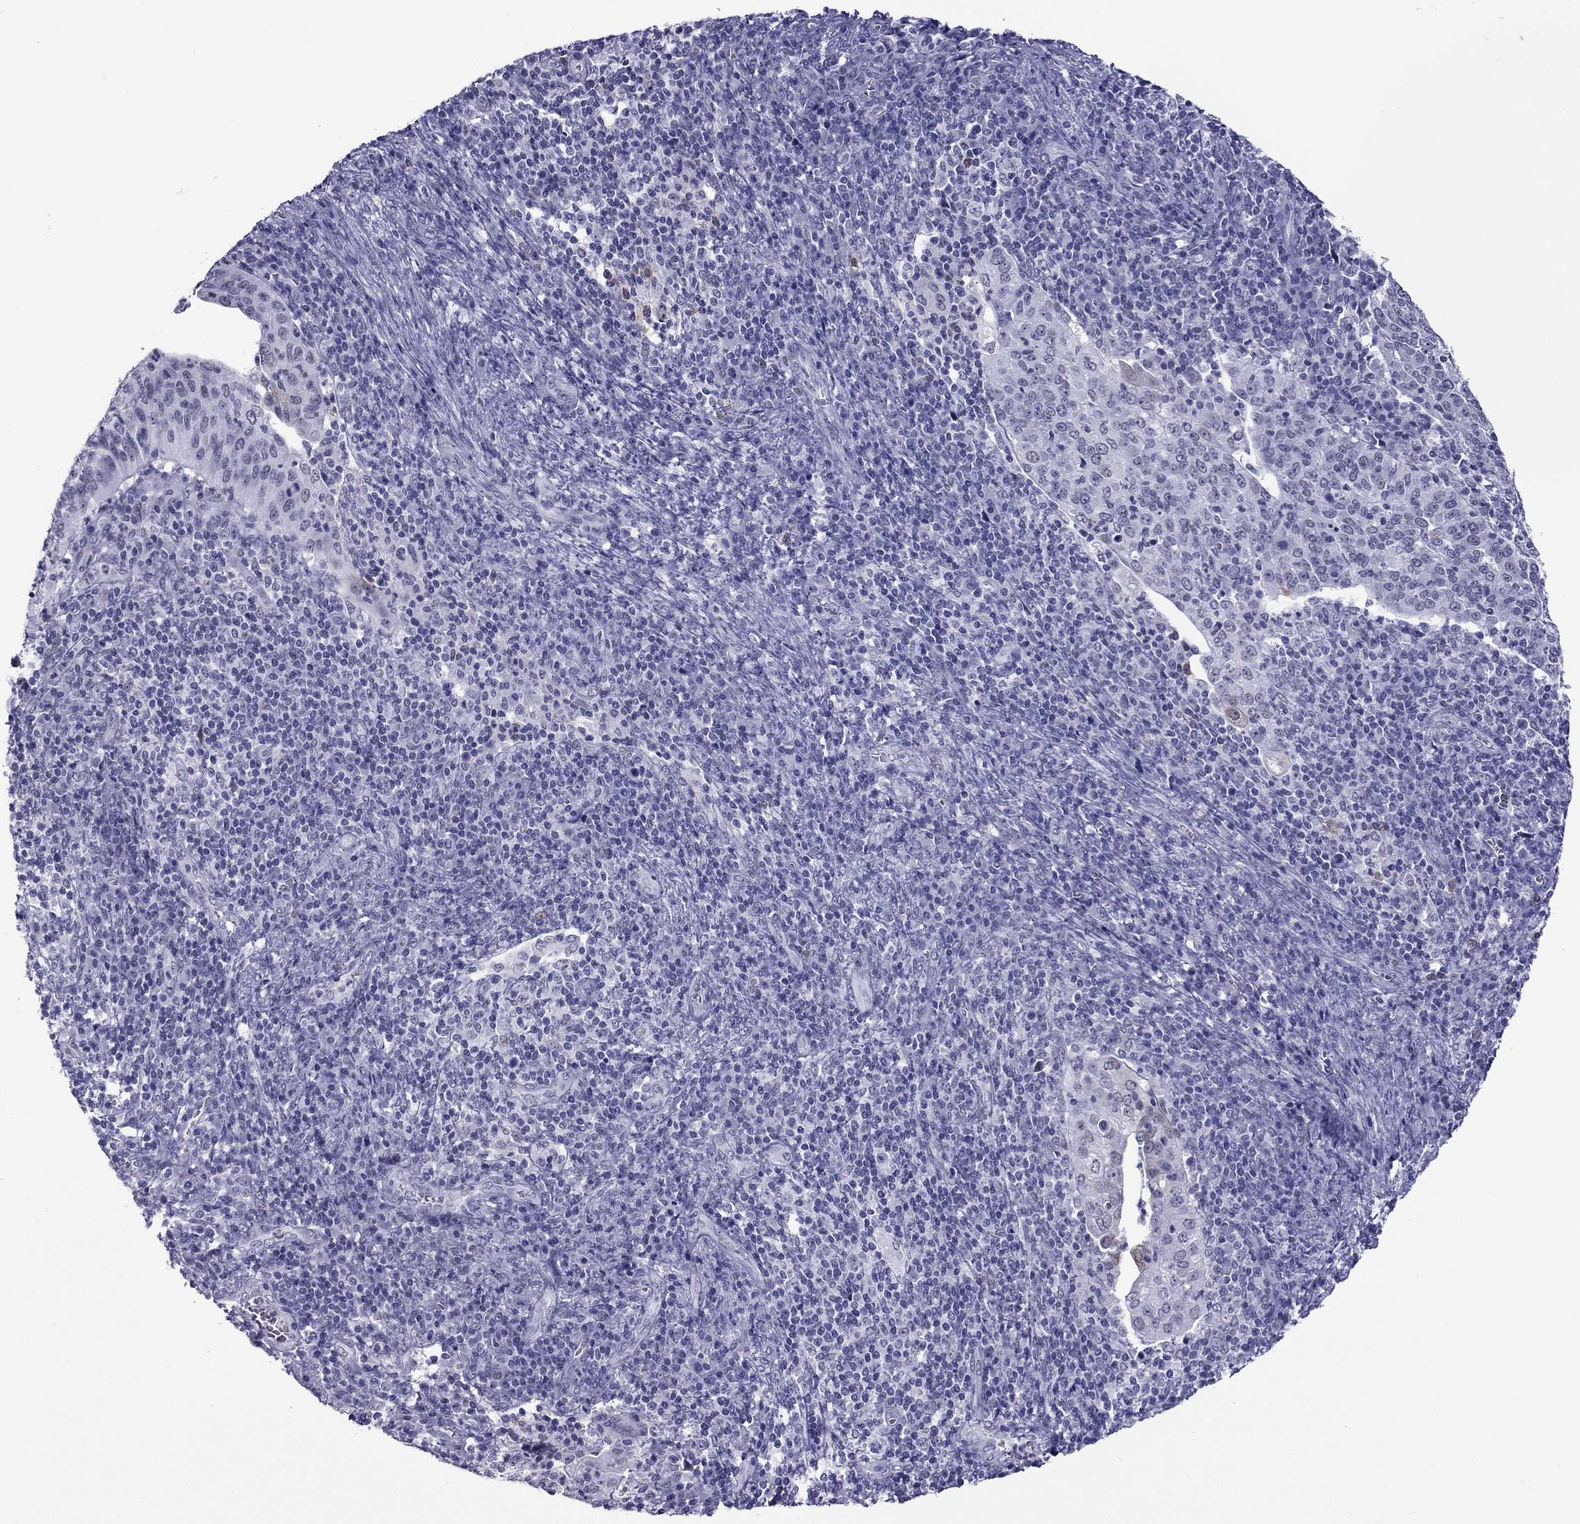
{"staining": {"intensity": "negative", "quantity": "none", "location": "none"}, "tissue": "cervical cancer", "cell_type": "Tumor cells", "image_type": "cancer", "snomed": [{"axis": "morphology", "description": "Squamous cell carcinoma, NOS"}, {"axis": "topography", "description": "Cervix"}], "caption": "Immunohistochemical staining of human cervical cancer (squamous cell carcinoma) reveals no significant staining in tumor cells. (DAB immunohistochemistry (IHC) visualized using brightfield microscopy, high magnification).", "gene": "MYLK3", "patient": {"sex": "female", "age": 39}}